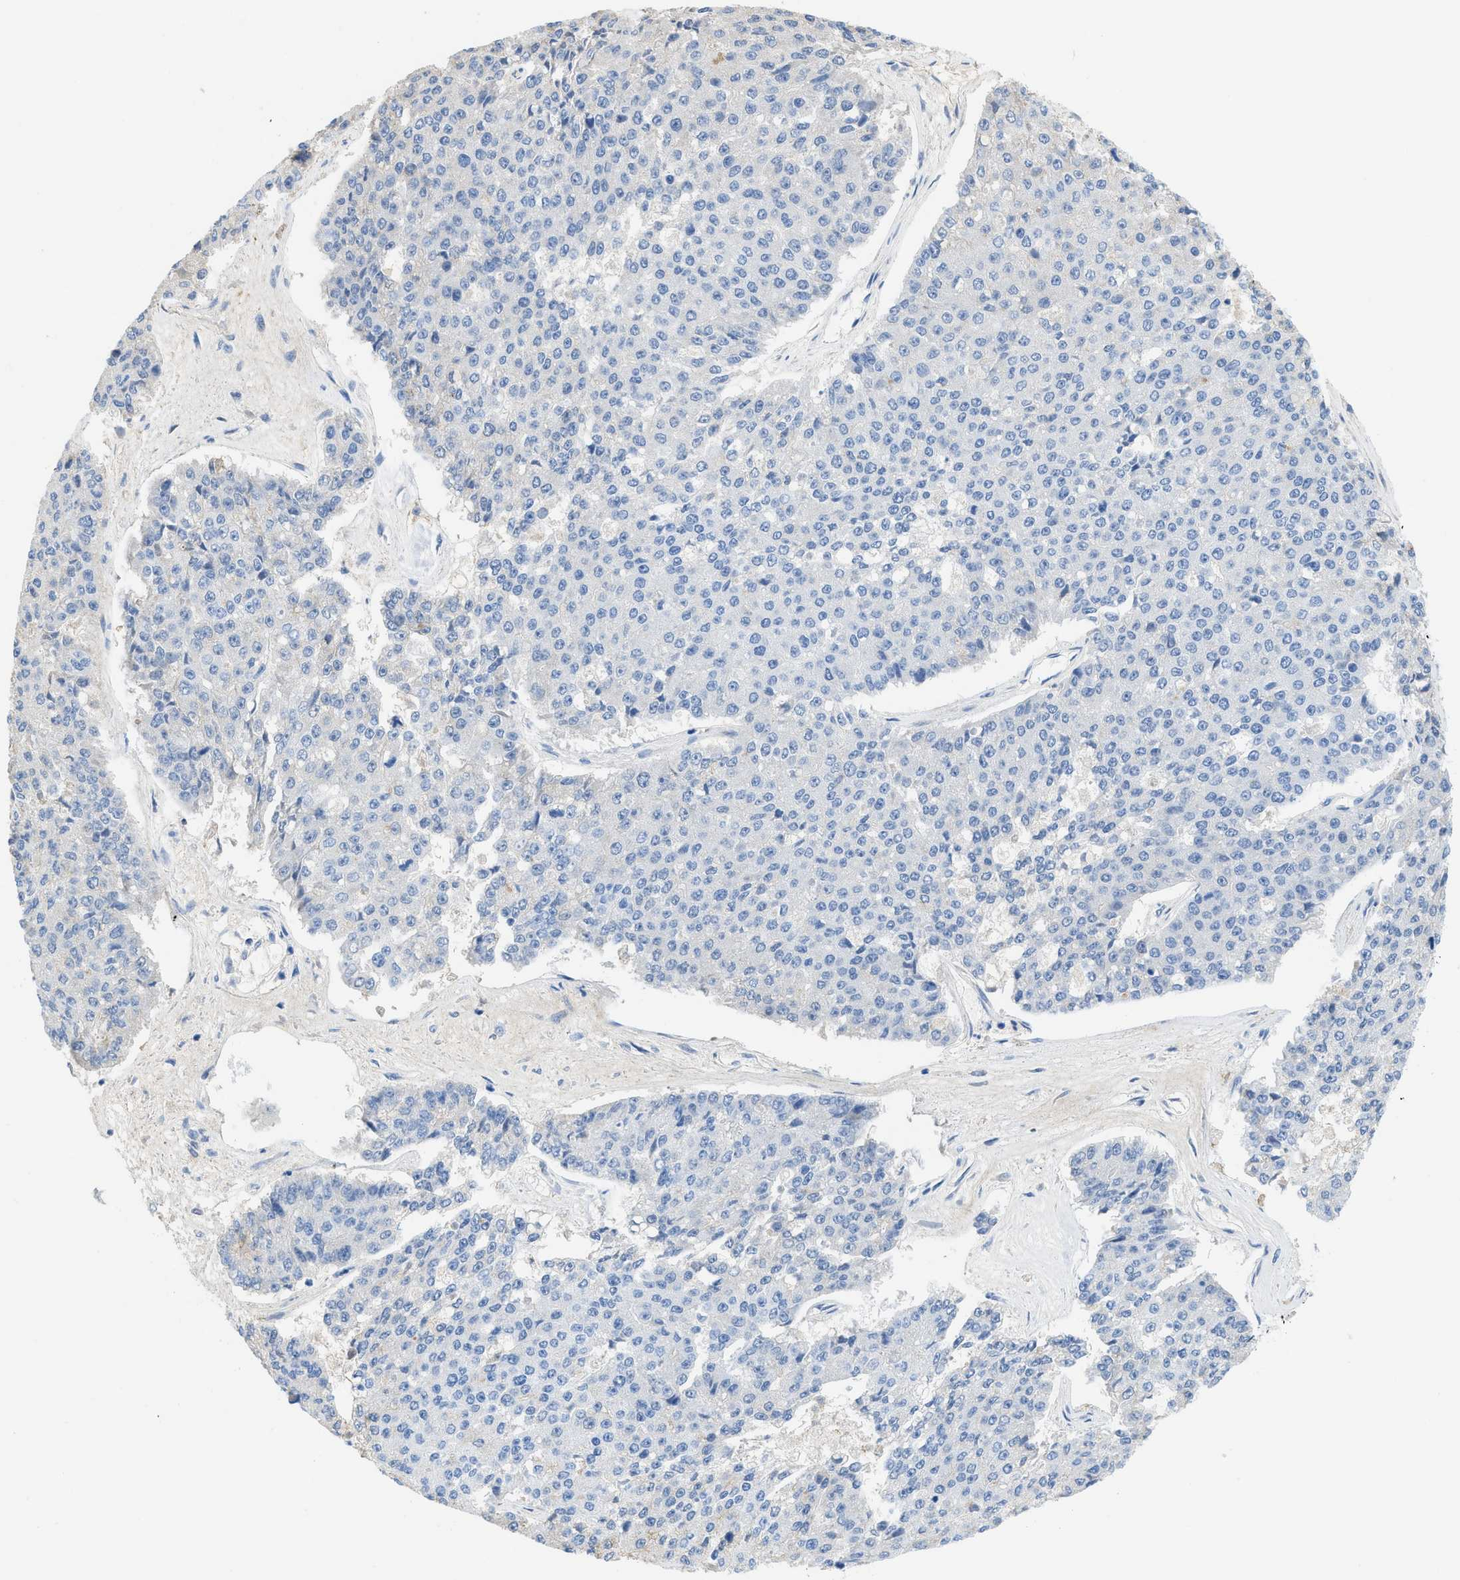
{"staining": {"intensity": "negative", "quantity": "none", "location": "none"}, "tissue": "pancreatic cancer", "cell_type": "Tumor cells", "image_type": "cancer", "snomed": [{"axis": "morphology", "description": "Adenocarcinoma, NOS"}, {"axis": "topography", "description": "Pancreas"}], "caption": "Pancreatic cancer (adenocarcinoma) stained for a protein using IHC exhibits no expression tumor cells.", "gene": "COL3A1", "patient": {"sex": "male", "age": 50}}